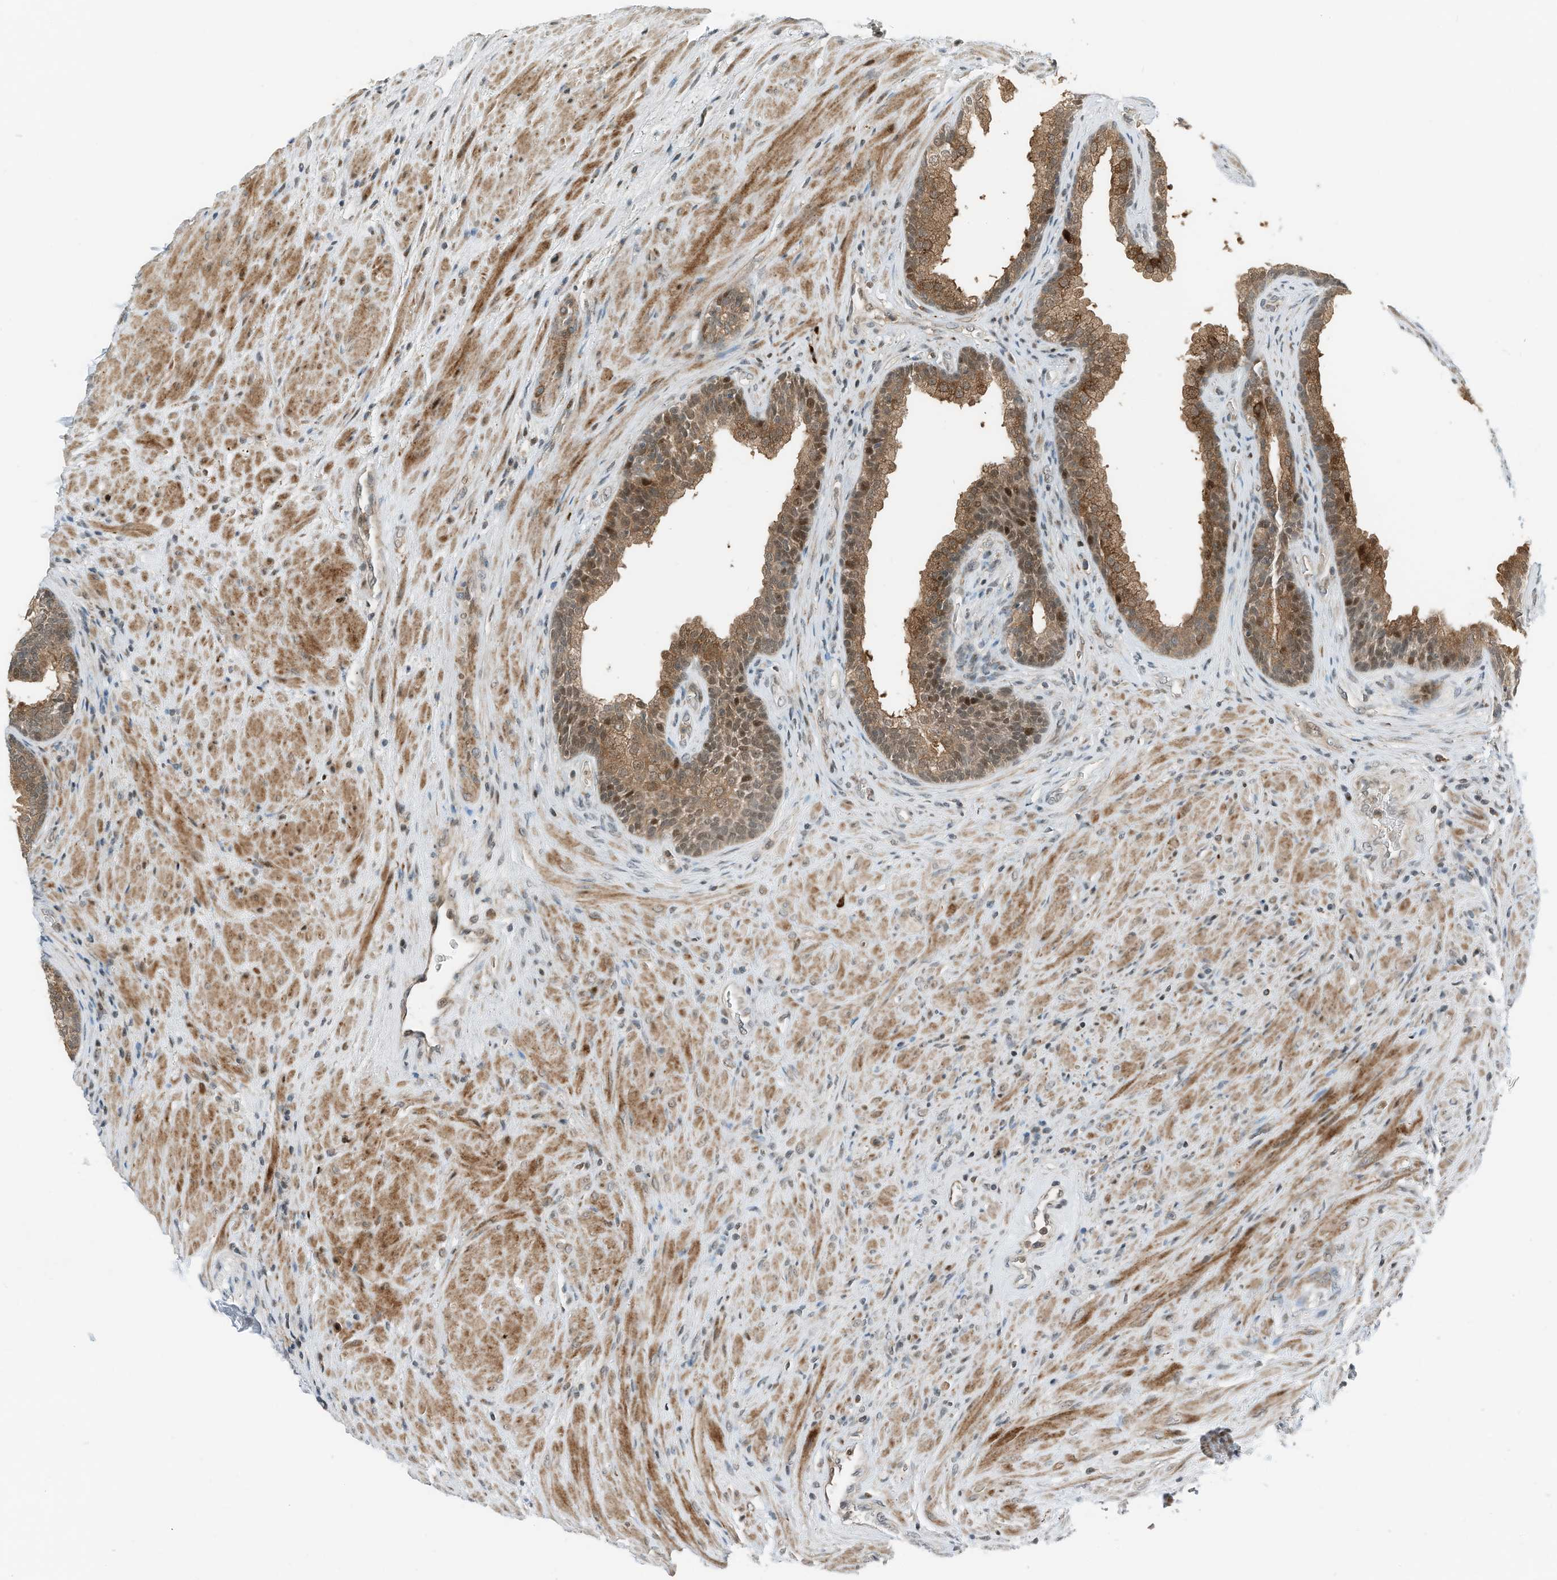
{"staining": {"intensity": "moderate", "quantity": ">75%", "location": "cytoplasmic/membranous,nuclear"}, "tissue": "prostate", "cell_type": "Glandular cells", "image_type": "normal", "snomed": [{"axis": "morphology", "description": "Normal tissue, NOS"}, {"axis": "topography", "description": "Prostate"}], "caption": "Unremarkable prostate displays moderate cytoplasmic/membranous,nuclear positivity in about >75% of glandular cells The protein of interest is stained brown, and the nuclei are stained in blue (DAB IHC with brightfield microscopy, high magnification)..", "gene": "RMND1", "patient": {"sex": "male", "age": 76}}